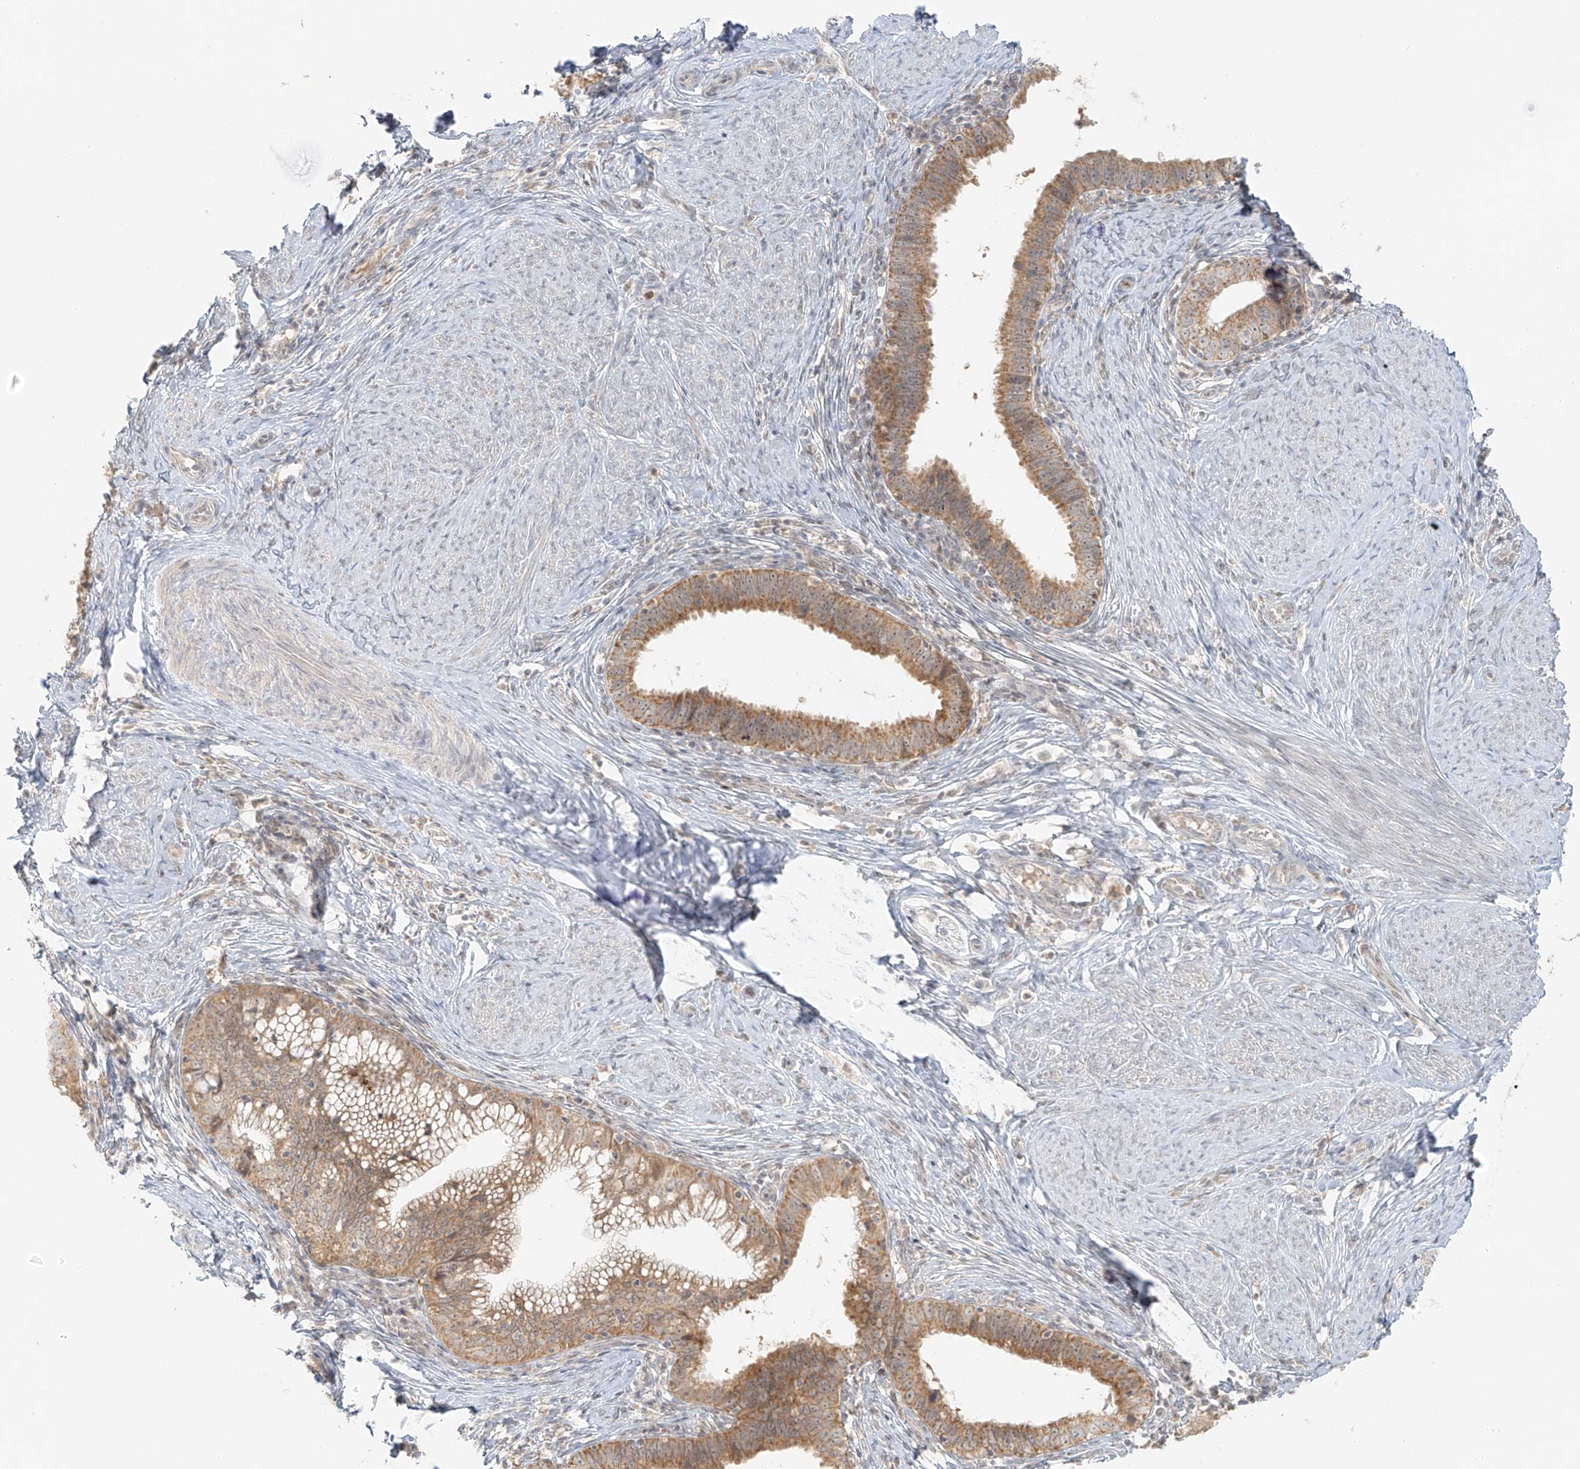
{"staining": {"intensity": "moderate", "quantity": ">75%", "location": "cytoplasmic/membranous"}, "tissue": "cervical cancer", "cell_type": "Tumor cells", "image_type": "cancer", "snomed": [{"axis": "morphology", "description": "Adenocarcinoma, NOS"}, {"axis": "topography", "description": "Cervix"}], "caption": "Cervical cancer (adenocarcinoma) stained with DAB immunohistochemistry (IHC) demonstrates medium levels of moderate cytoplasmic/membranous expression in approximately >75% of tumor cells.", "gene": "MIPEP", "patient": {"sex": "female", "age": 36}}